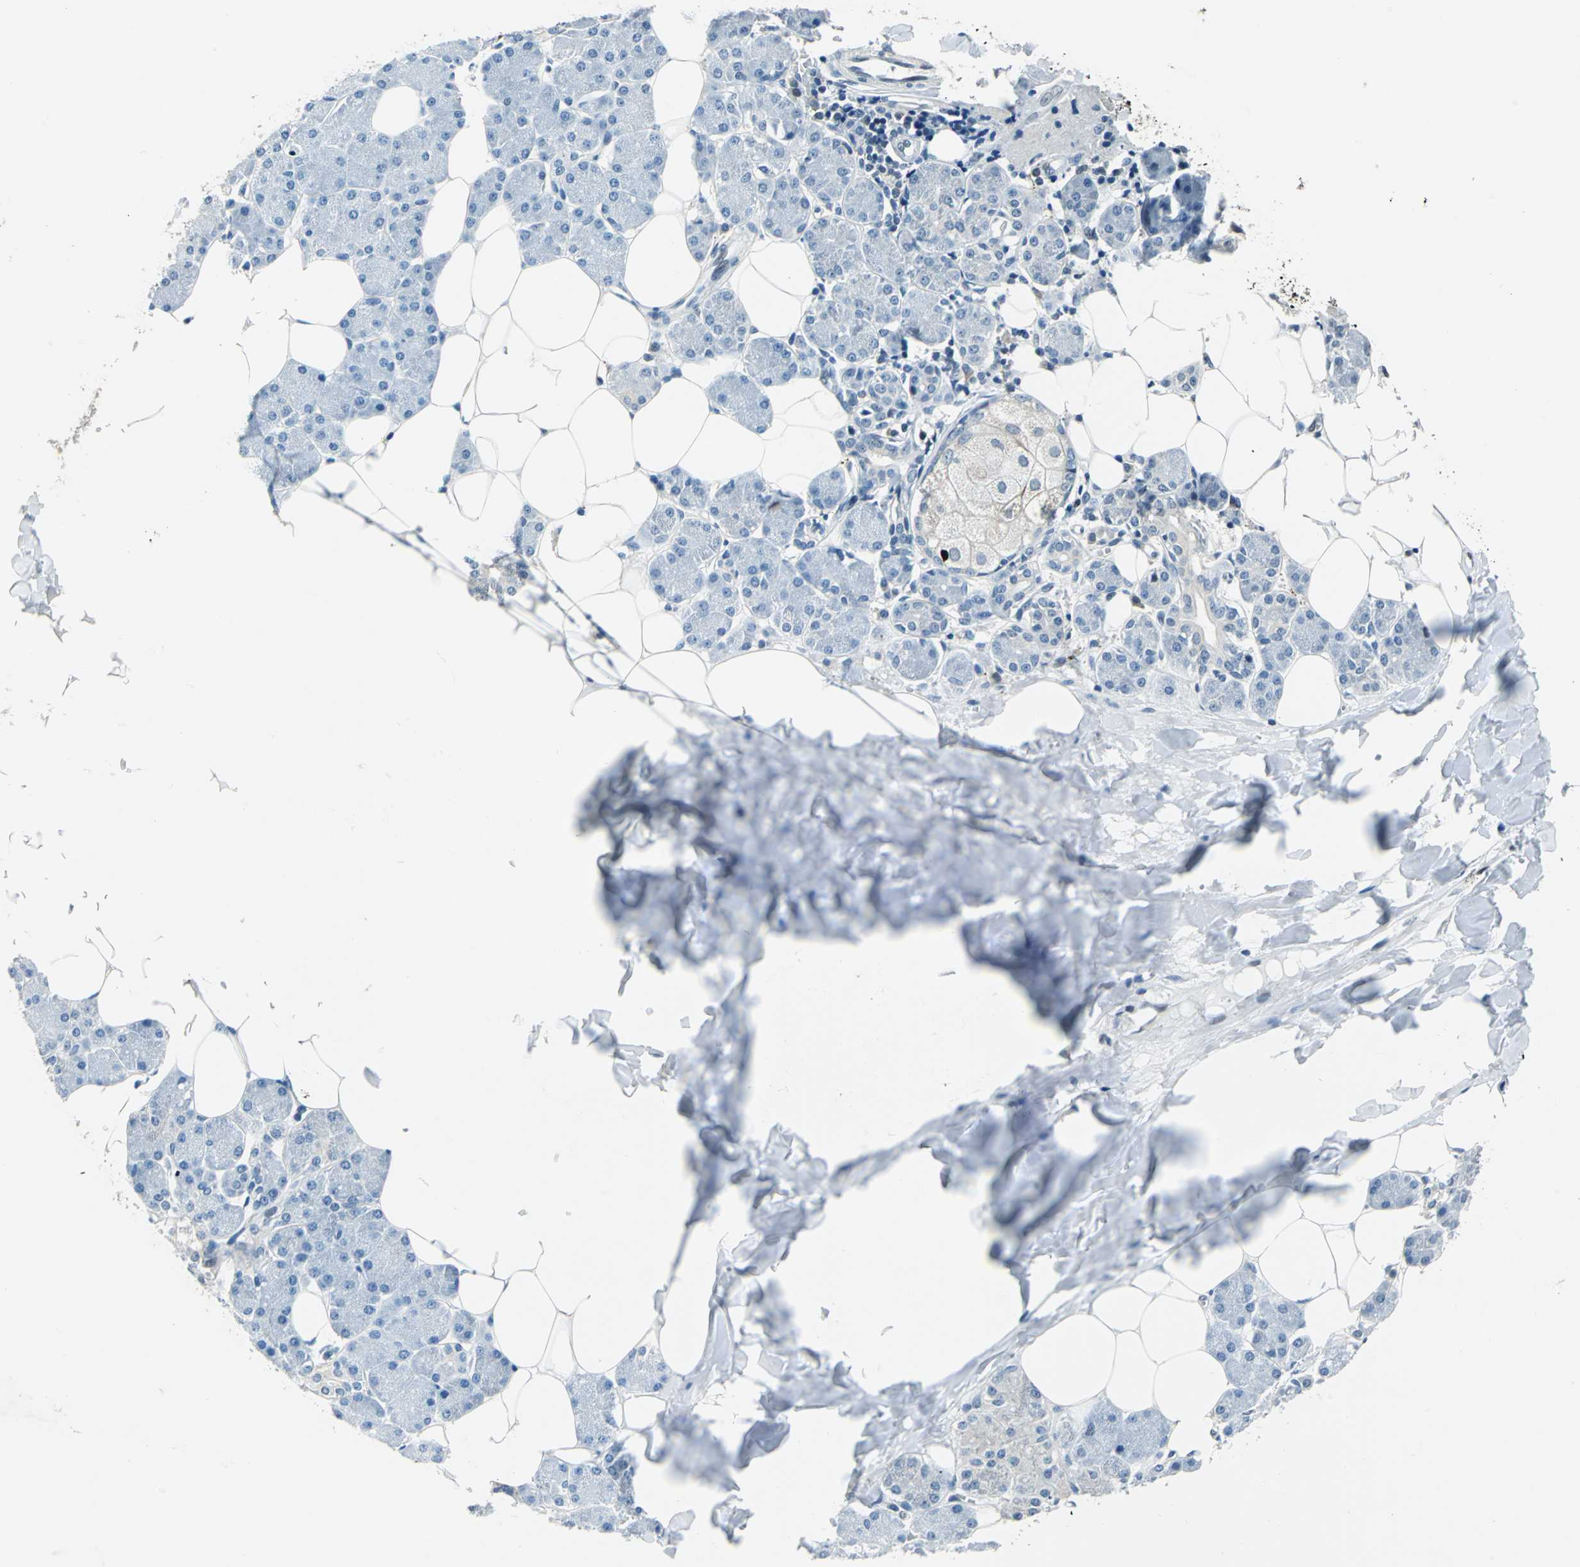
{"staining": {"intensity": "weak", "quantity": "<25%", "location": "cytoplasmic/membranous,nuclear"}, "tissue": "salivary gland", "cell_type": "Glandular cells", "image_type": "normal", "snomed": [{"axis": "morphology", "description": "Normal tissue, NOS"}, {"axis": "morphology", "description": "Adenoma, NOS"}, {"axis": "topography", "description": "Salivary gland"}], "caption": "IHC photomicrograph of unremarkable salivary gland: salivary gland stained with DAB (3,3'-diaminobenzidine) displays no significant protein staining in glandular cells.", "gene": "HCFC2", "patient": {"sex": "female", "age": 32}}